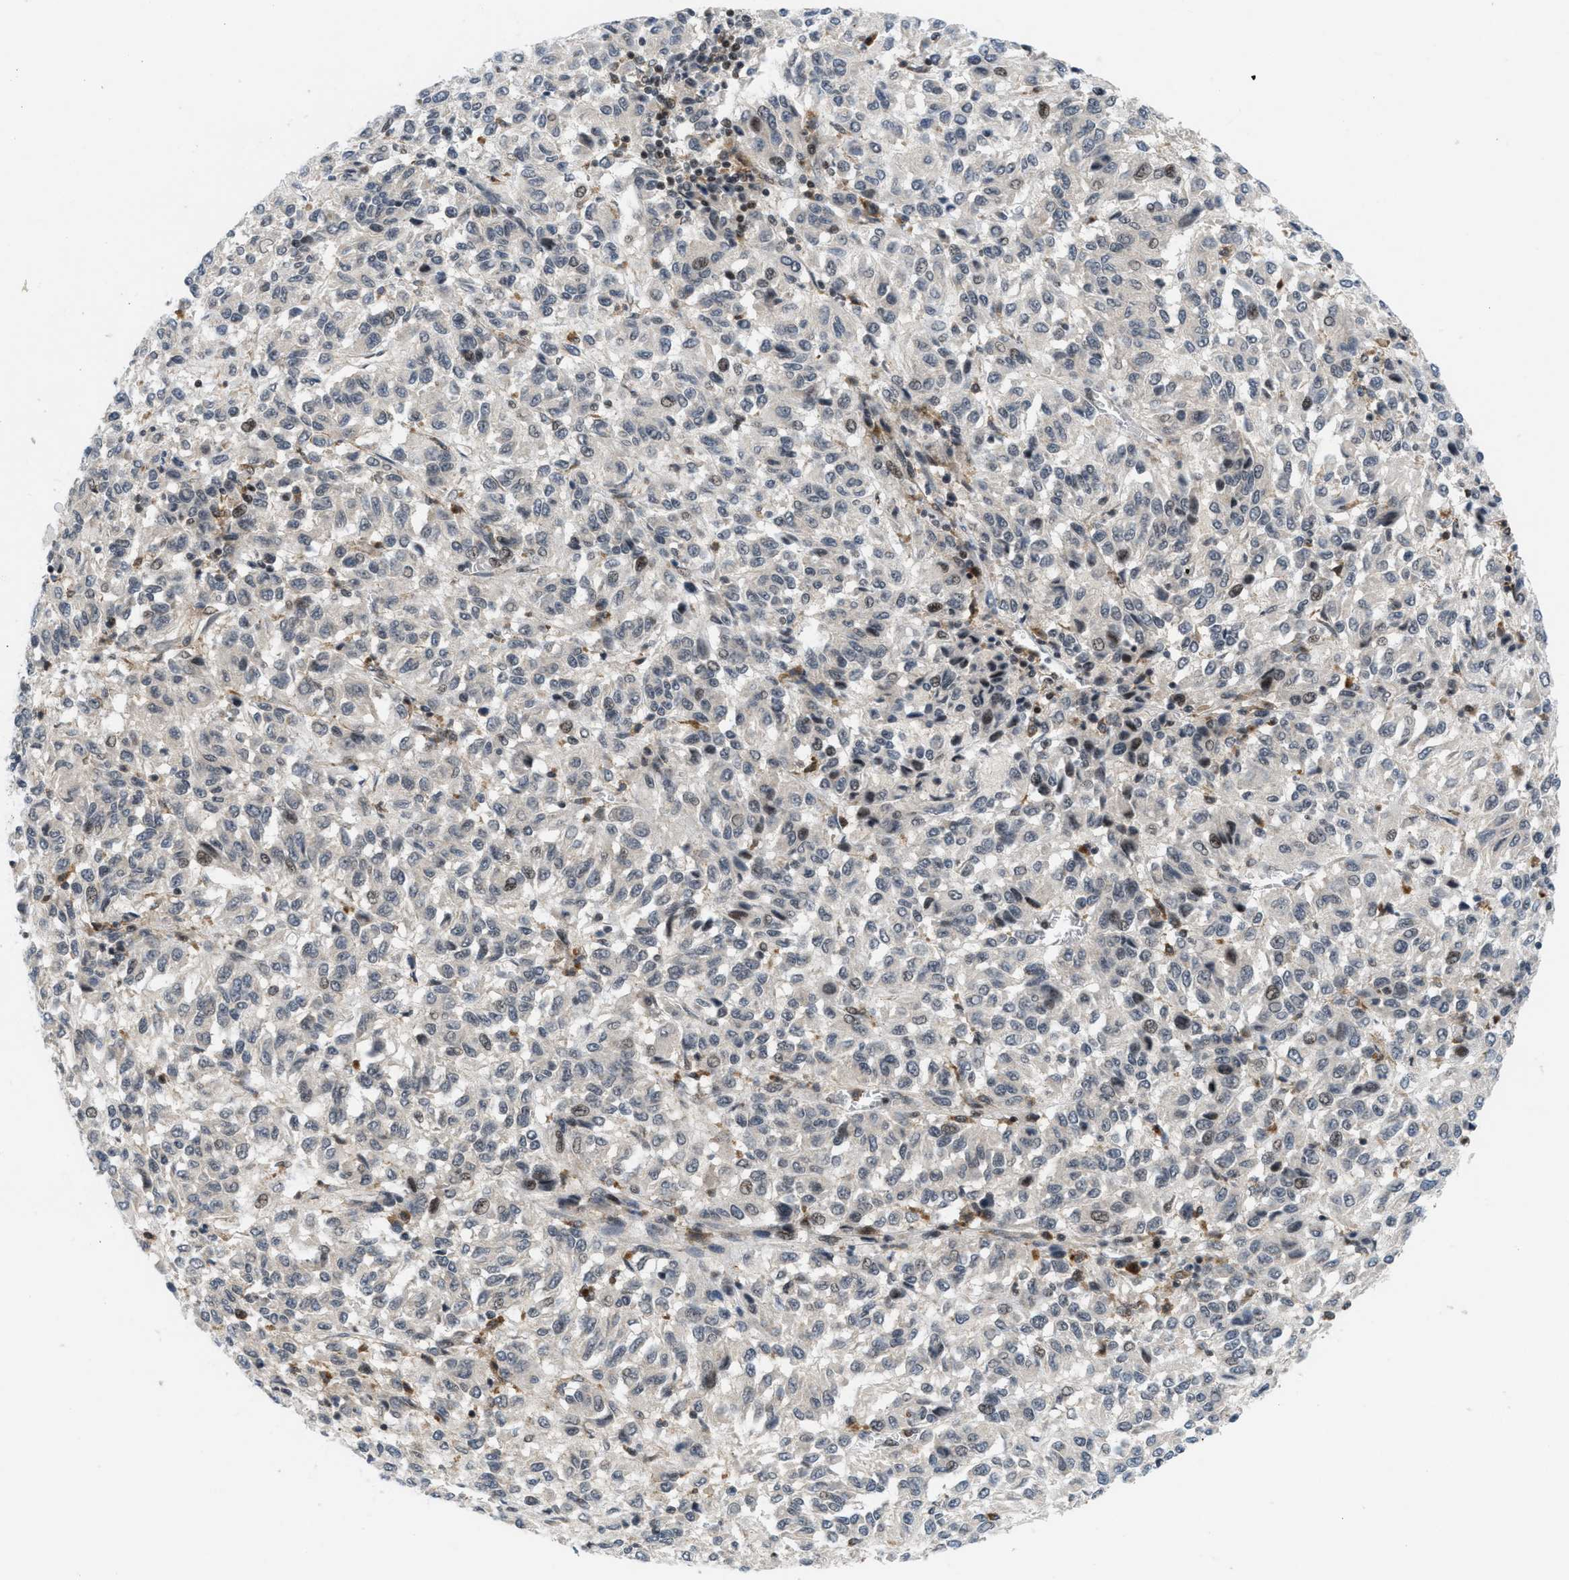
{"staining": {"intensity": "weak", "quantity": "<25%", "location": "nuclear"}, "tissue": "melanoma", "cell_type": "Tumor cells", "image_type": "cancer", "snomed": [{"axis": "morphology", "description": "Malignant melanoma, Metastatic site"}, {"axis": "topography", "description": "Lung"}], "caption": "High magnification brightfield microscopy of malignant melanoma (metastatic site) stained with DAB (3,3'-diaminobenzidine) (brown) and counterstained with hematoxylin (blue): tumor cells show no significant staining.", "gene": "ING1", "patient": {"sex": "male", "age": 64}}